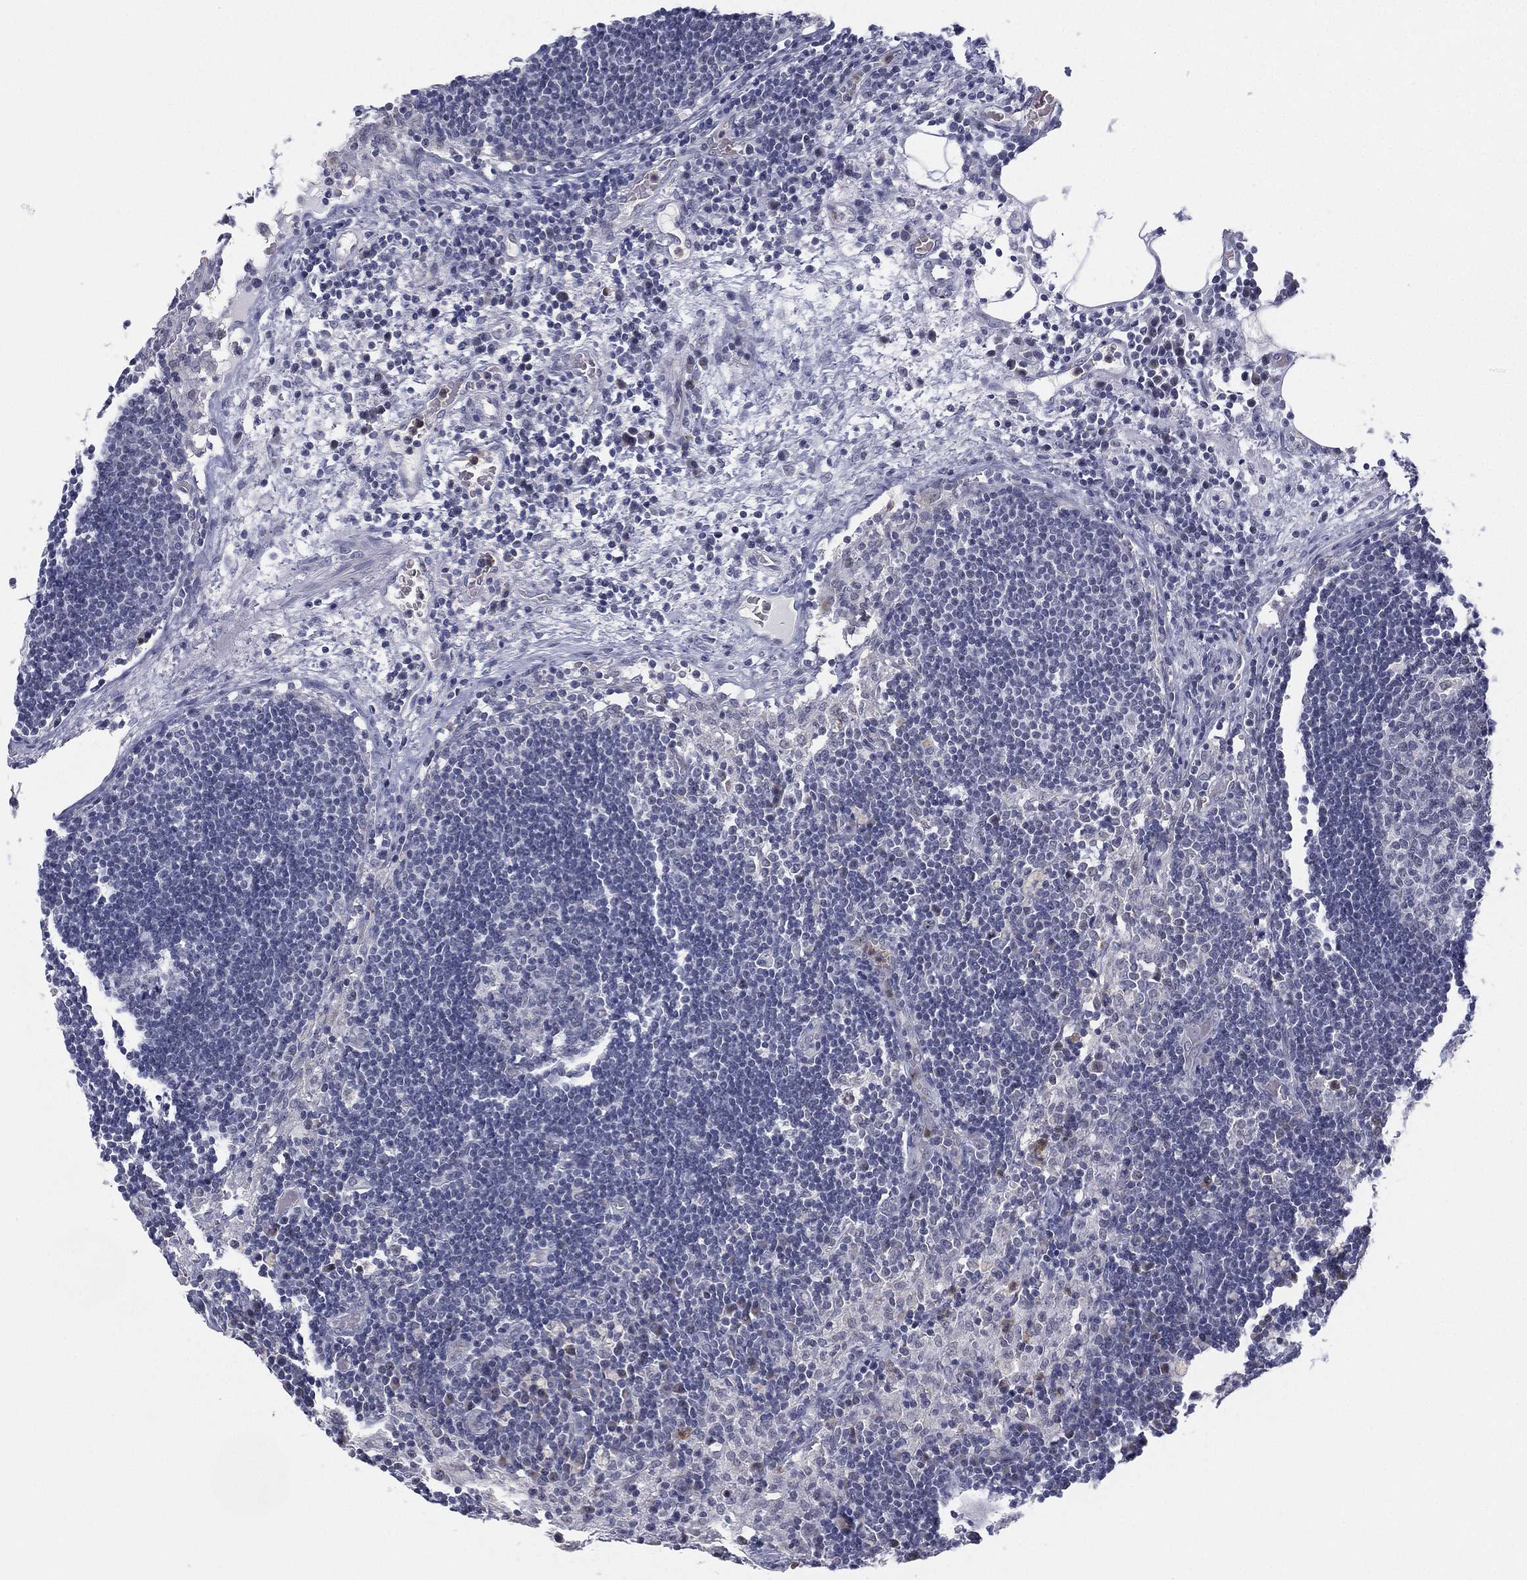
{"staining": {"intensity": "negative", "quantity": "none", "location": "none"}, "tissue": "lymph node", "cell_type": "Germinal center cells", "image_type": "normal", "snomed": [{"axis": "morphology", "description": "Normal tissue, NOS"}, {"axis": "topography", "description": "Lymph node"}], "caption": "This is an immunohistochemistry photomicrograph of benign human lymph node. There is no staining in germinal center cells.", "gene": "CD177", "patient": {"sex": "male", "age": 63}}